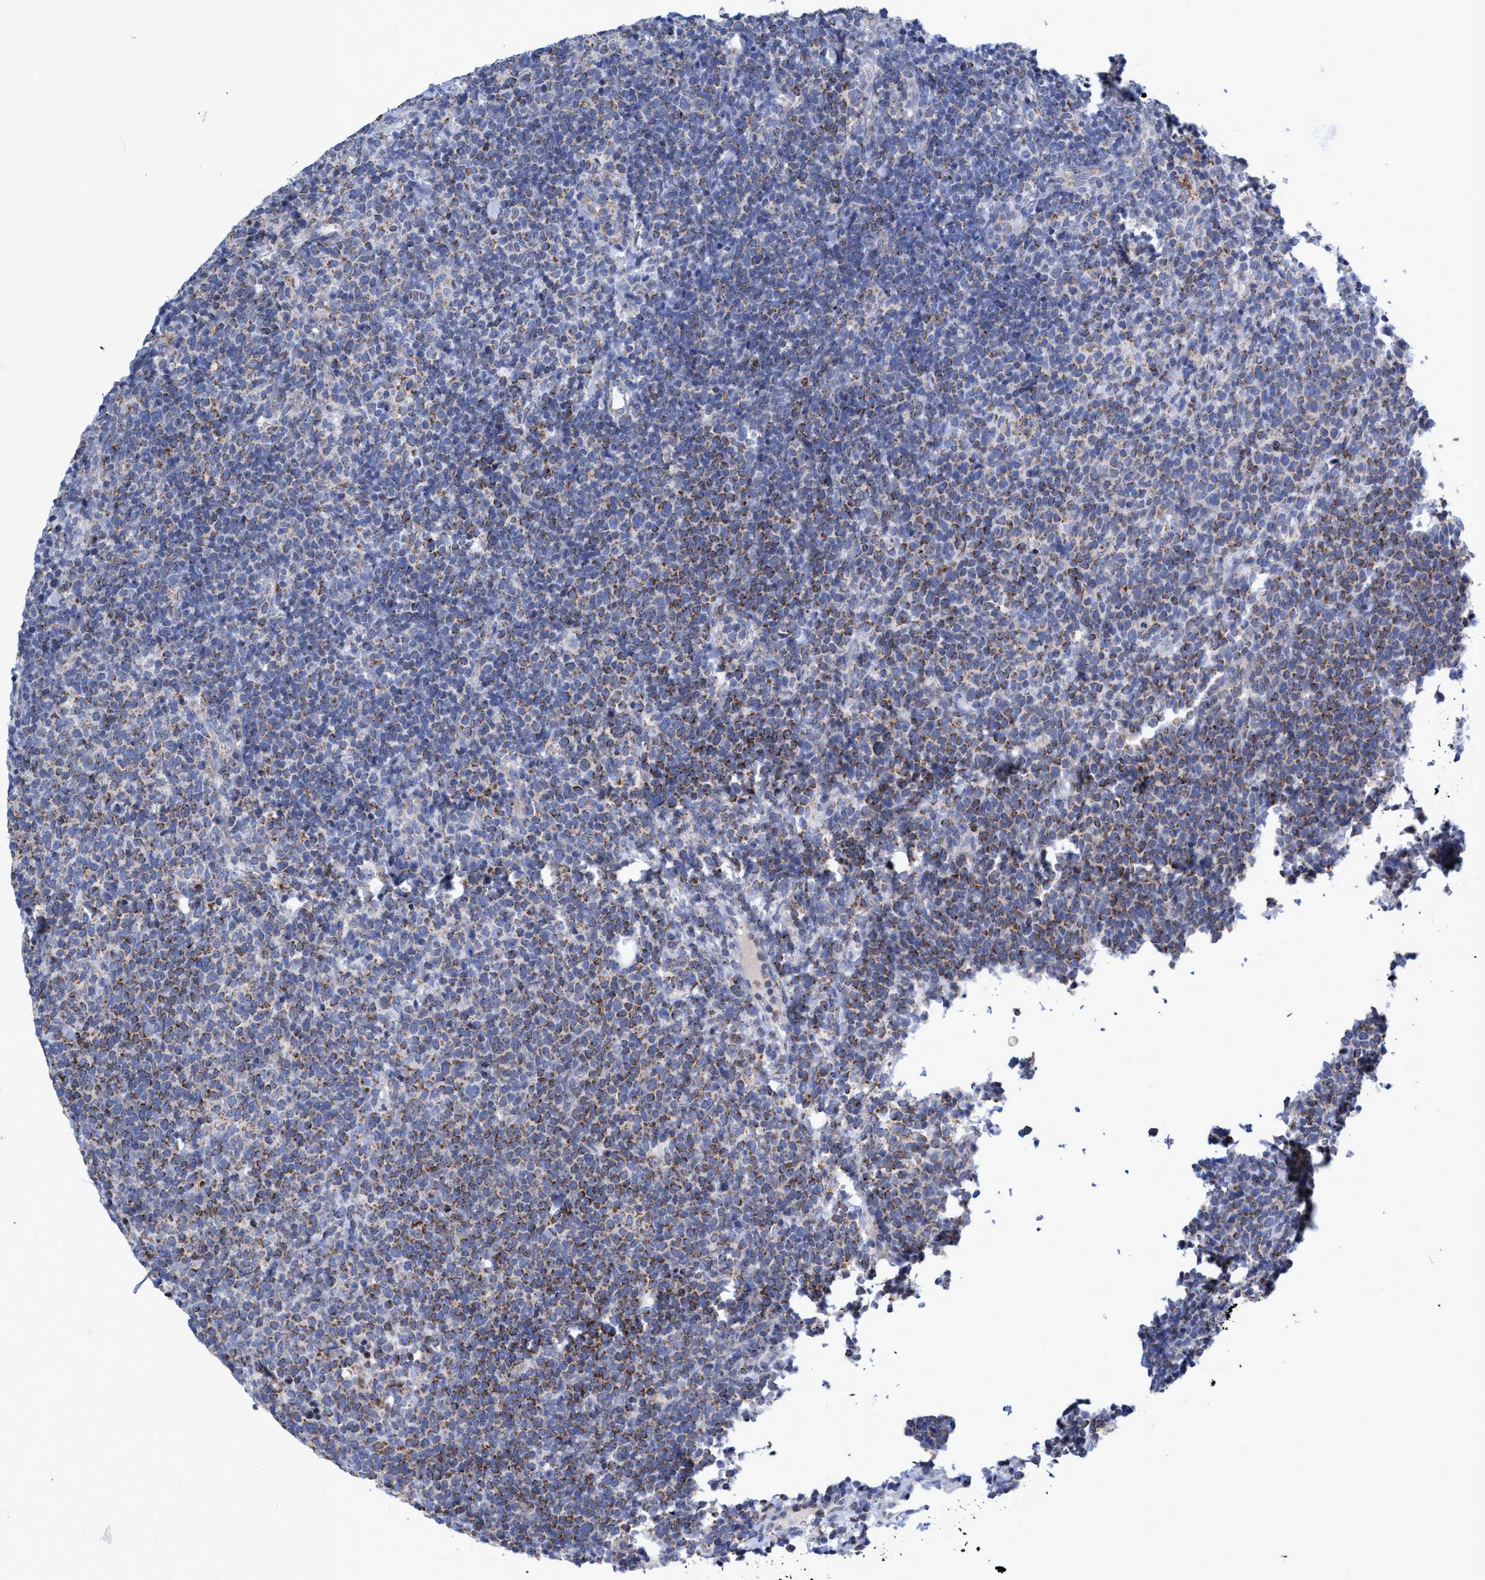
{"staining": {"intensity": "moderate", "quantity": "25%-75%", "location": "cytoplasmic/membranous"}, "tissue": "lymphoma", "cell_type": "Tumor cells", "image_type": "cancer", "snomed": [{"axis": "morphology", "description": "Malignant lymphoma, non-Hodgkin's type, High grade"}, {"axis": "topography", "description": "Lymph node"}], "caption": "Malignant lymphoma, non-Hodgkin's type (high-grade) stained for a protein displays moderate cytoplasmic/membranous positivity in tumor cells.", "gene": "ZNF750", "patient": {"sex": "male", "age": 61}}